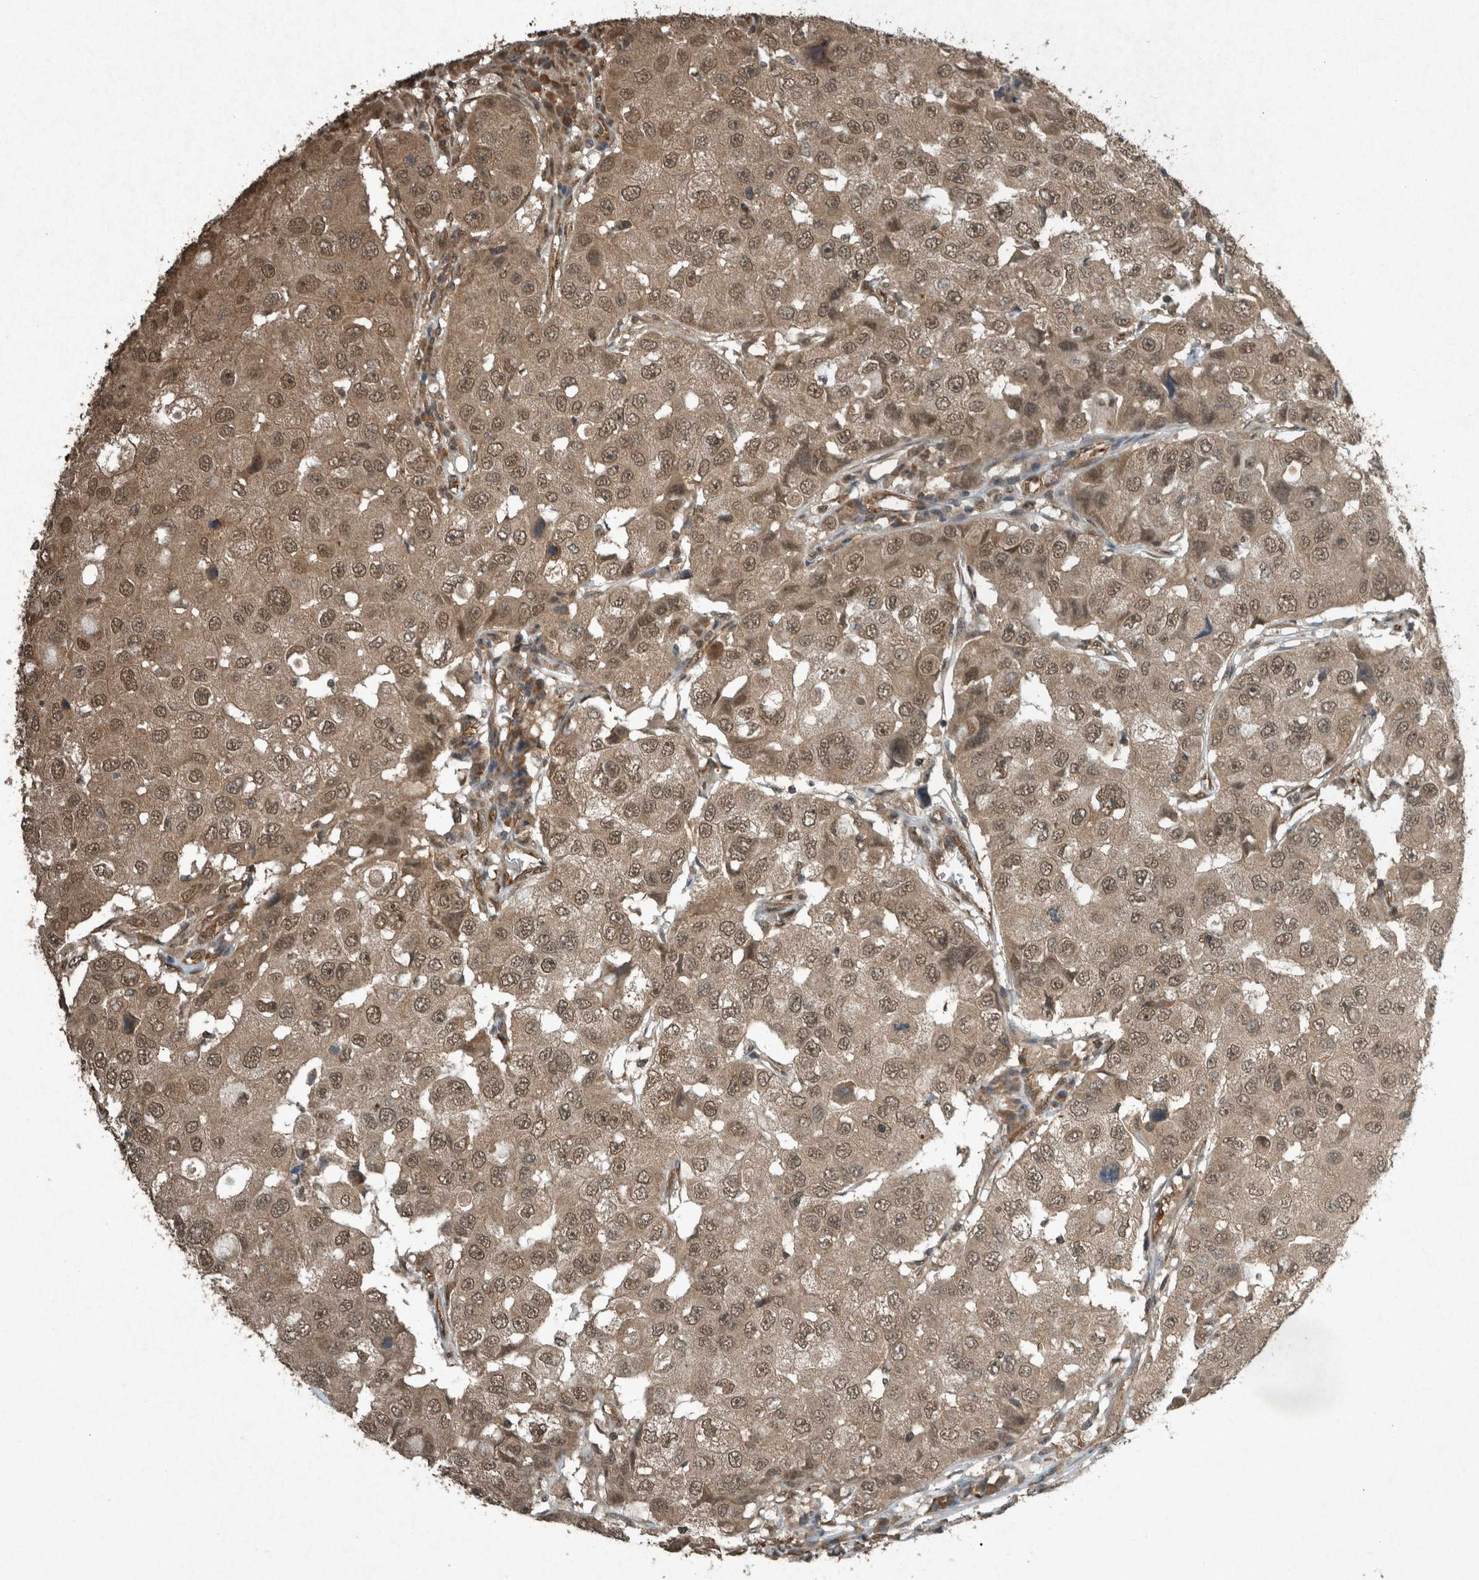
{"staining": {"intensity": "moderate", "quantity": ">75%", "location": "cytoplasmic/membranous,nuclear"}, "tissue": "breast cancer", "cell_type": "Tumor cells", "image_type": "cancer", "snomed": [{"axis": "morphology", "description": "Duct carcinoma"}, {"axis": "topography", "description": "Breast"}], "caption": "The immunohistochemical stain highlights moderate cytoplasmic/membranous and nuclear positivity in tumor cells of breast cancer (intraductal carcinoma) tissue.", "gene": "ARHGEF12", "patient": {"sex": "female", "age": 27}}